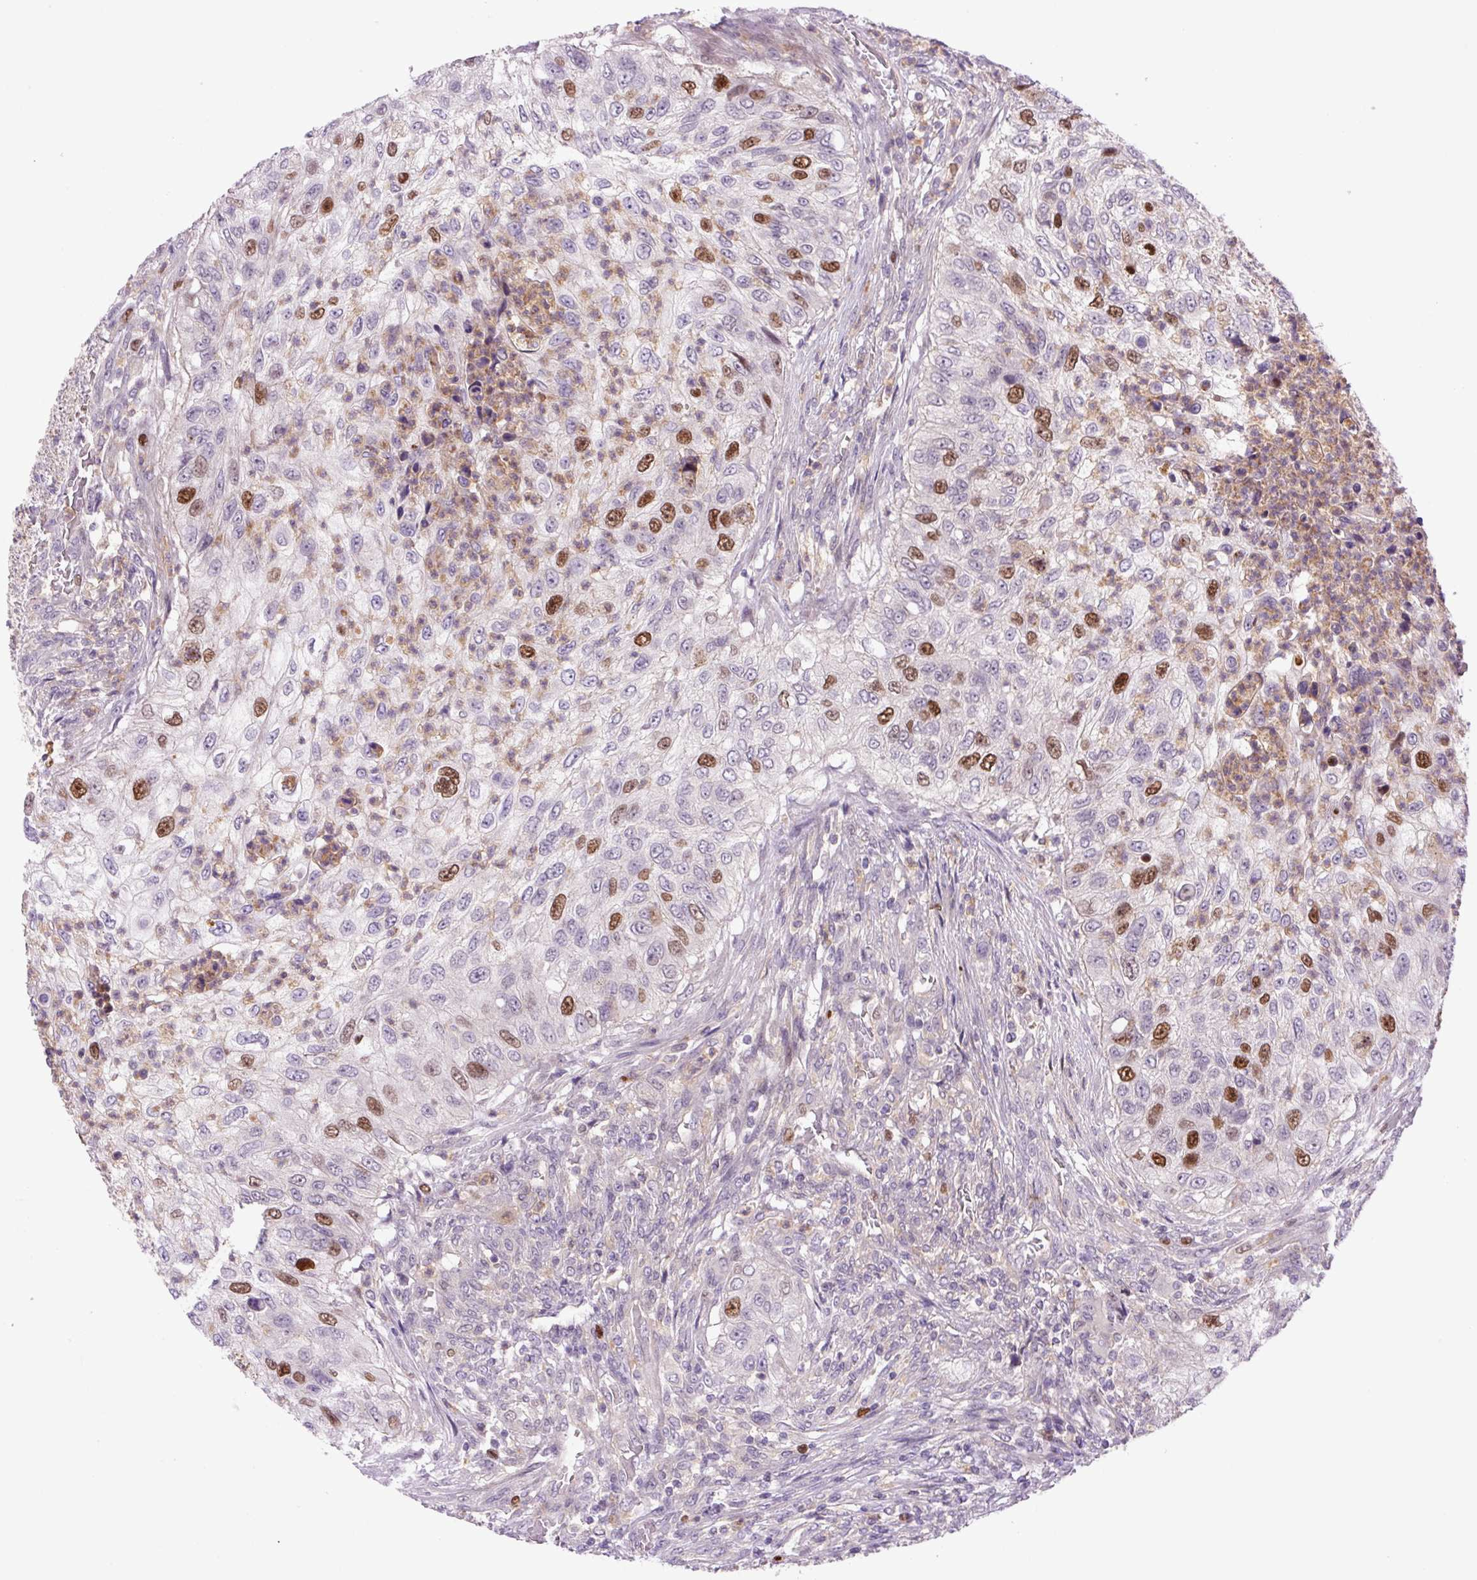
{"staining": {"intensity": "moderate", "quantity": "25%-75%", "location": "nuclear"}, "tissue": "urothelial cancer", "cell_type": "Tumor cells", "image_type": "cancer", "snomed": [{"axis": "morphology", "description": "Urothelial carcinoma, High grade"}, {"axis": "topography", "description": "Urinary bladder"}], "caption": "Urothelial carcinoma (high-grade) tissue displays moderate nuclear staining in approximately 25%-75% of tumor cells", "gene": "KIFC1", "patient": {"sex": "female", "age": 60}}